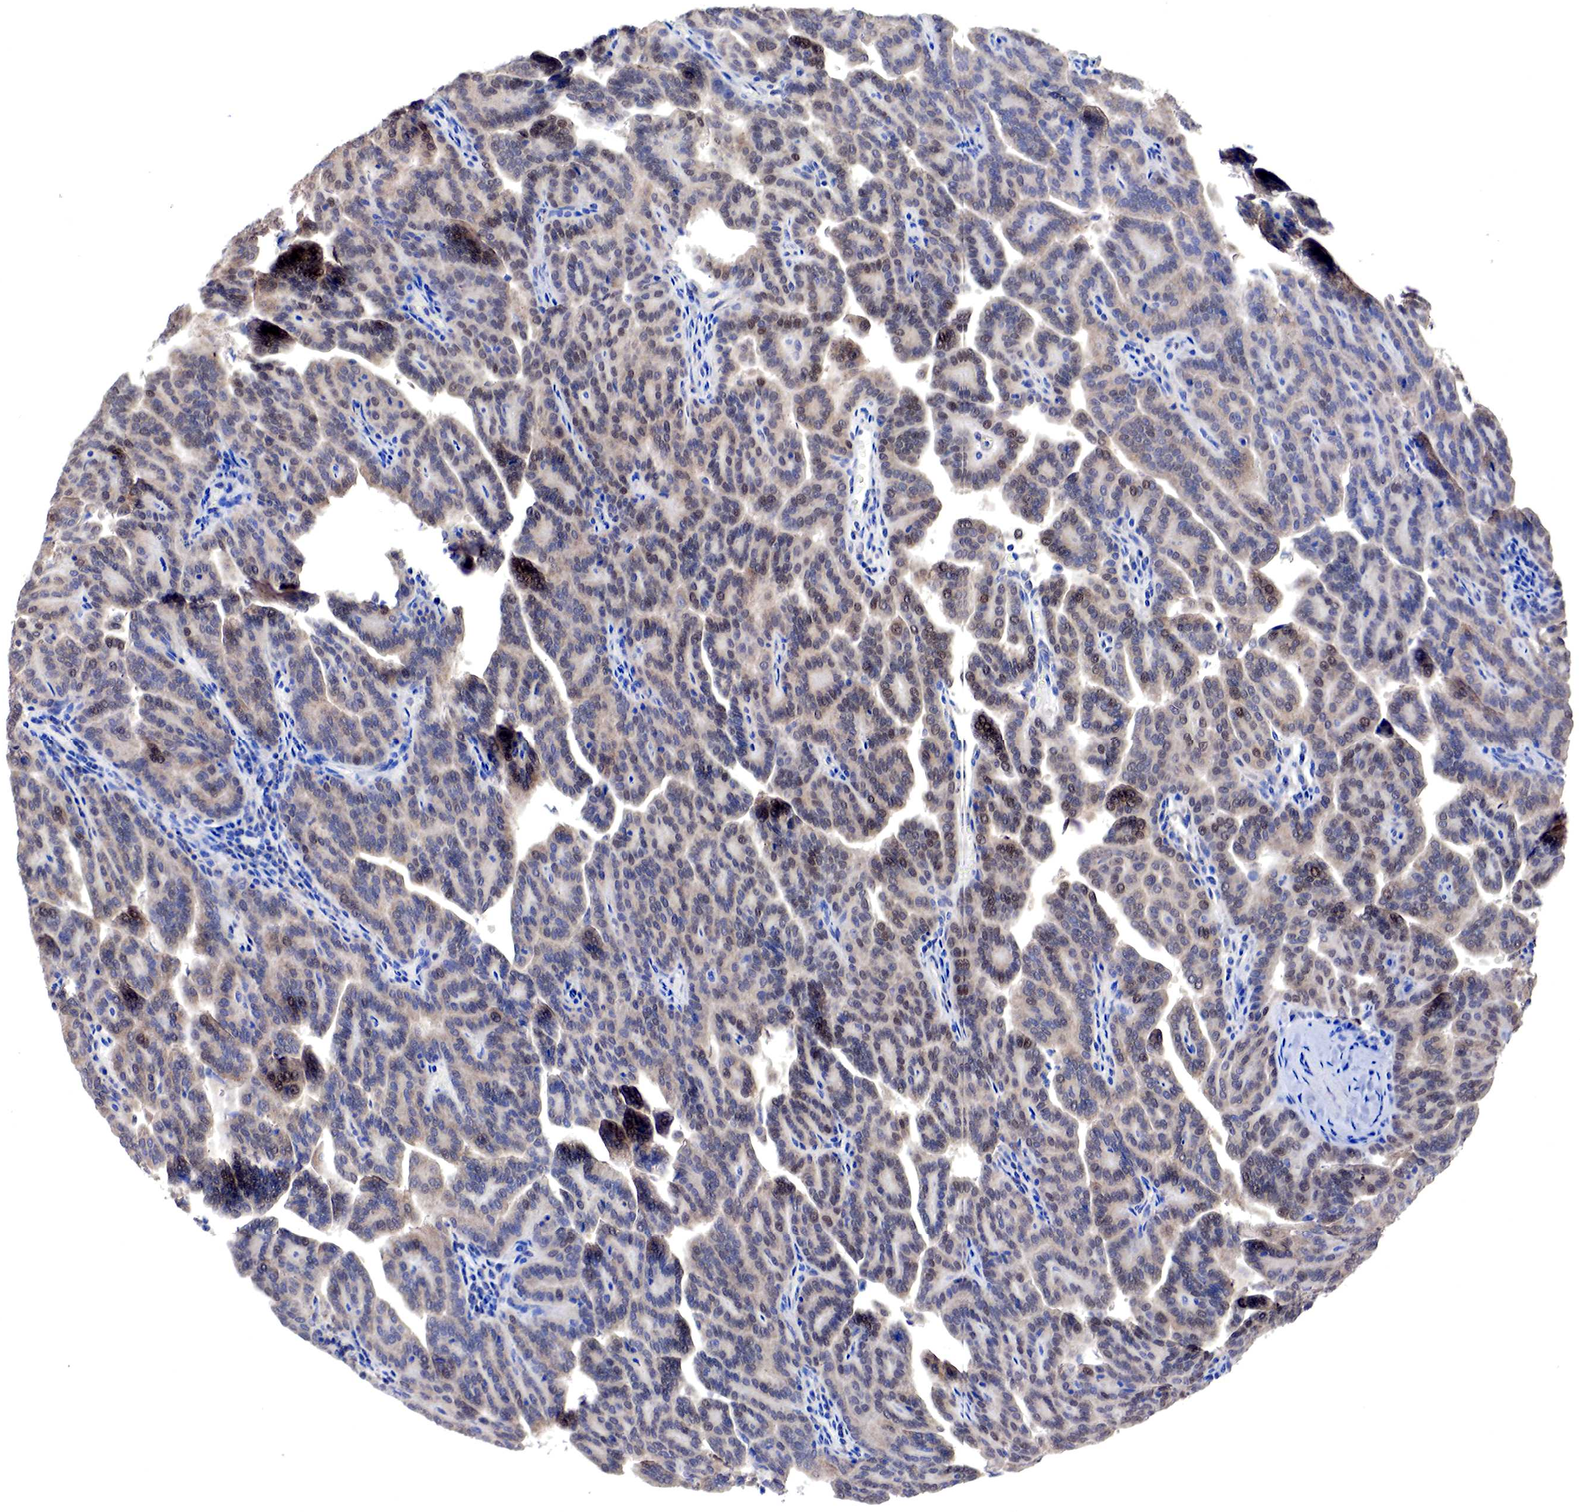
{"staining": {"intensity": "weak", "quantity": ">75%", "location": "cytoplasmic/membranous,nuclear"}, "tissue": "renal cancer", "cell_type": "Tumor cells", "image_type": "cancer", "snomed": [{"axis": "morphology", "description": "Adenocarcinoma, NOS"}, {"axis": "topography", "description": "Kidney"}], "caption": "About >75% of tumor cells in renal cancer exhibit weak cytoplasmic/membranous and nuclear protein staining as visualized by brown immunohistochemical staining.", "gene": "PABIR2", "patient": {"sex": "male", "age": 61}}